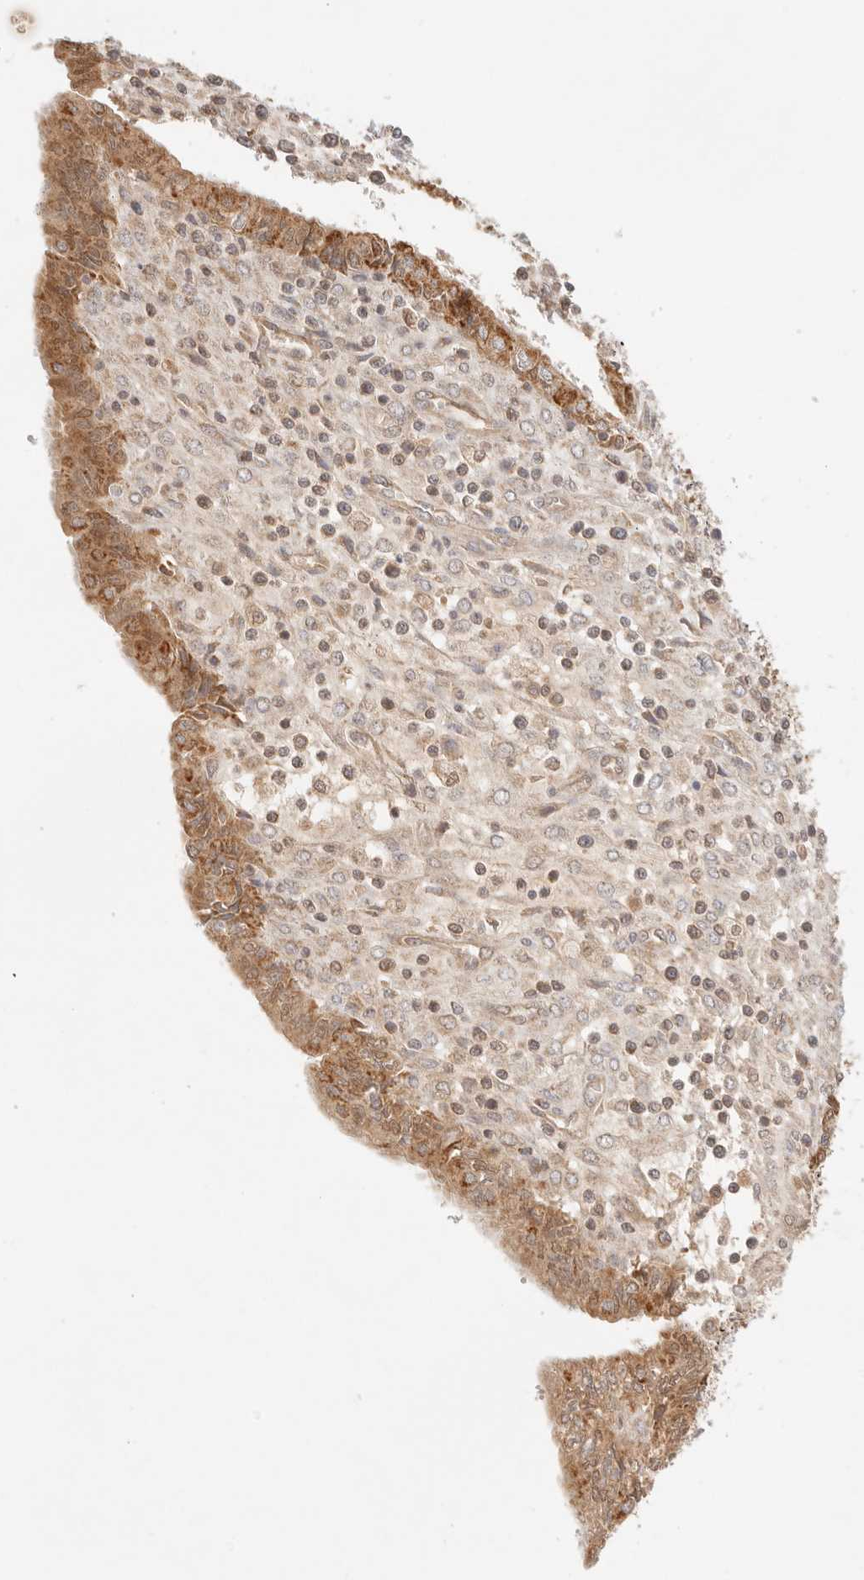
{"staining": {"intensity": "moderate", "quantity": ">75%", "location": "cytoplasmic/membranous"}, "tissue": "endometrial cancer", "cell_type": "Tumor cells", "image_type": "cancer", "snomed": [{"axis": "morphology", "description": "Normal tissue, NOS"}, {"axis": "morphology", "description": "Adenocarcinoma, NOS"}, {"axis": "topography", "description": "Endometrium"}], "caption": "A medium amount of moderate cytoplasmic/membranous staining is appreciated in approximately >75% of tumor cells in endometrial adenocarcinoma tissue. (Brightfield microscopy of DAB IHC at high magnification).", "gene": "COA6", "patient": {"sex": "female", "age": 53}}